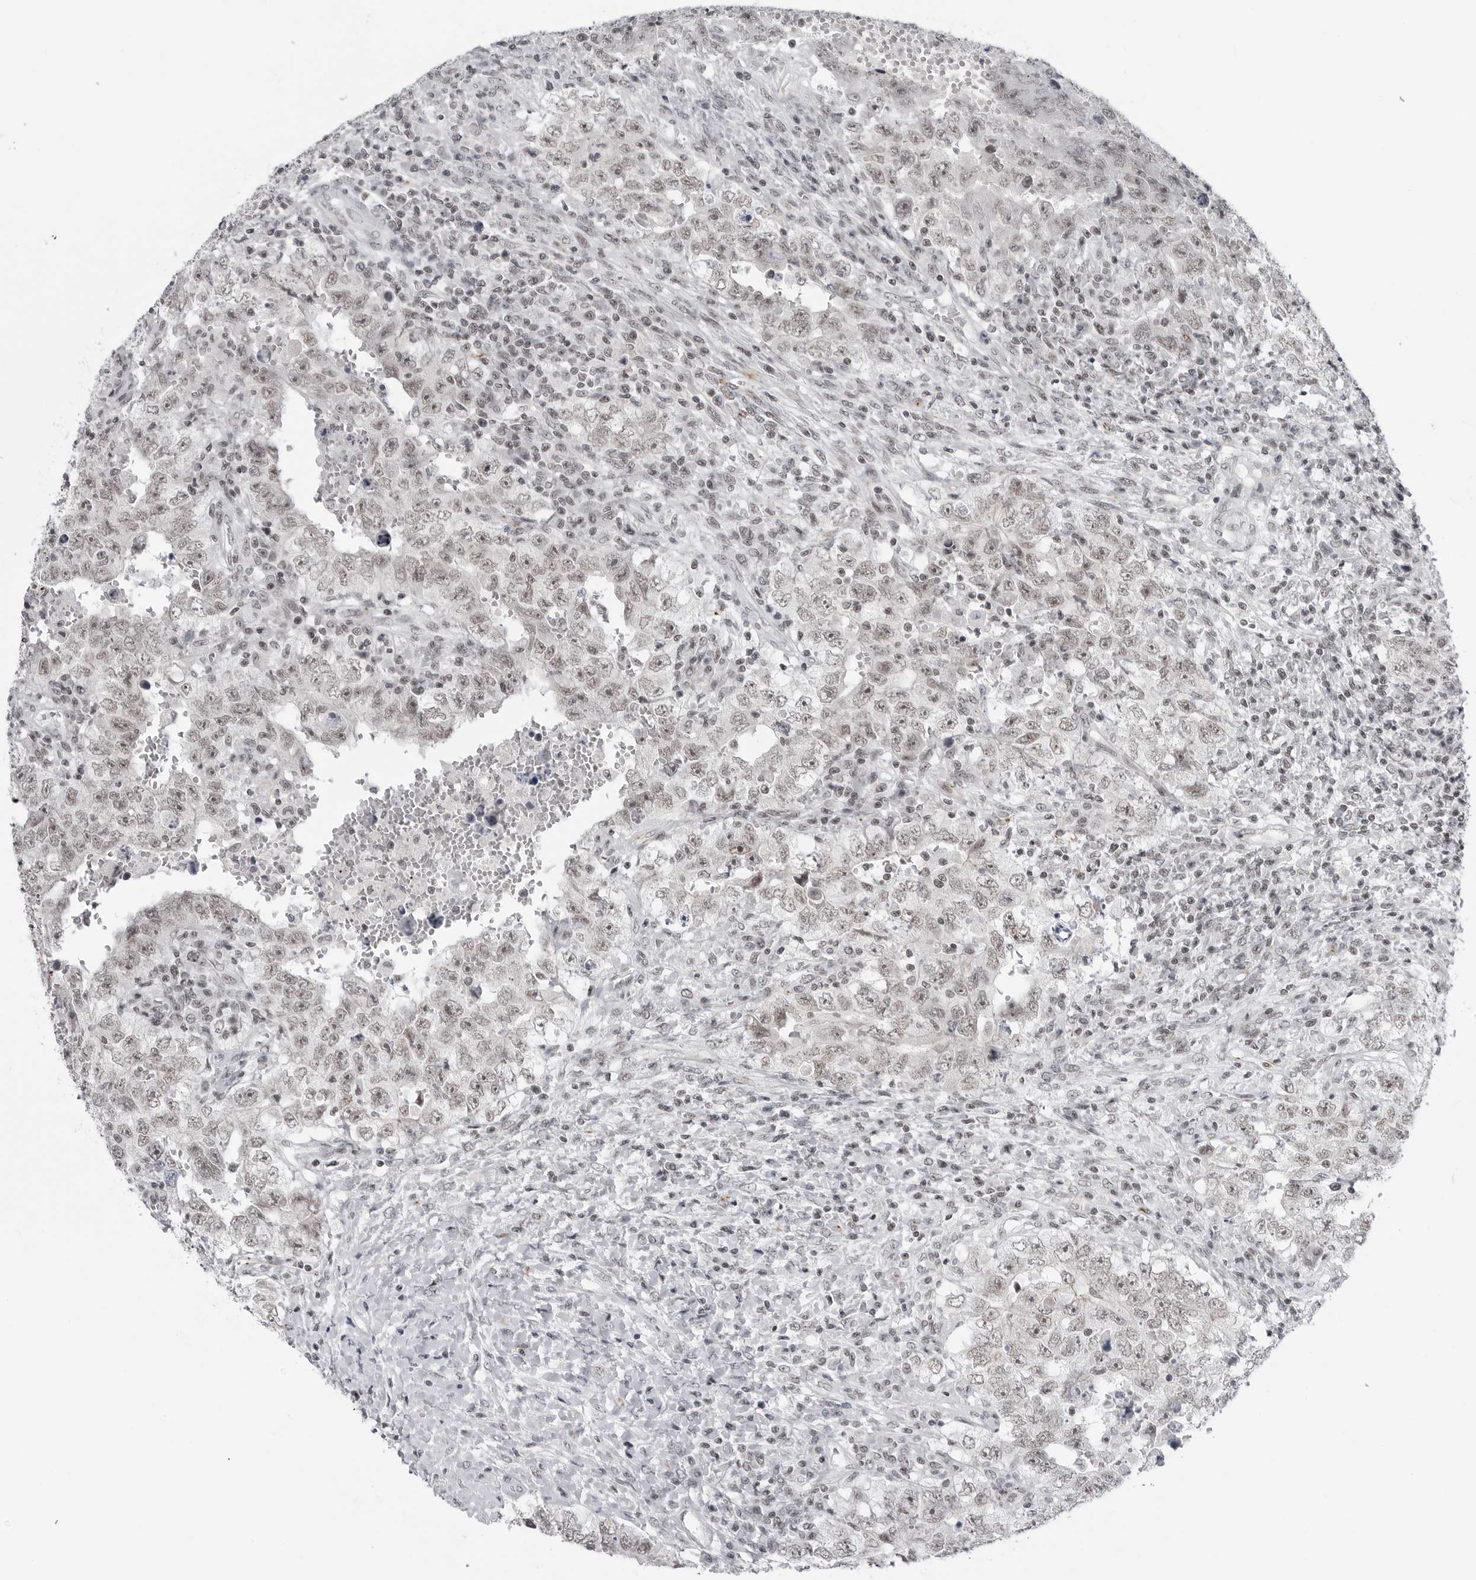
{"staining": {"intensity": "weak", "quantity": "25%-75%", "location": "nuclear"}, "tissue": "testis cancer", "cell_type": "Tumor cells", "image_type": "cancer", "snomed": [{"axis": "morphology", "description": "Carcinoma, Embryonal, NOS"}, {"axis": "topography", "description": "Testis"}], "caption": "Testis embryonal carcinoma was stained to show a protein in brown. There is low levels of weak nuclear expression in approximately 25%-75% of tumor cells. Immunohistochemistry (ihc) stains the protein in brown and the nuclei are stained blue.", "gene": "TRIM66", "patient": {"sex": "male", "age": 26}}